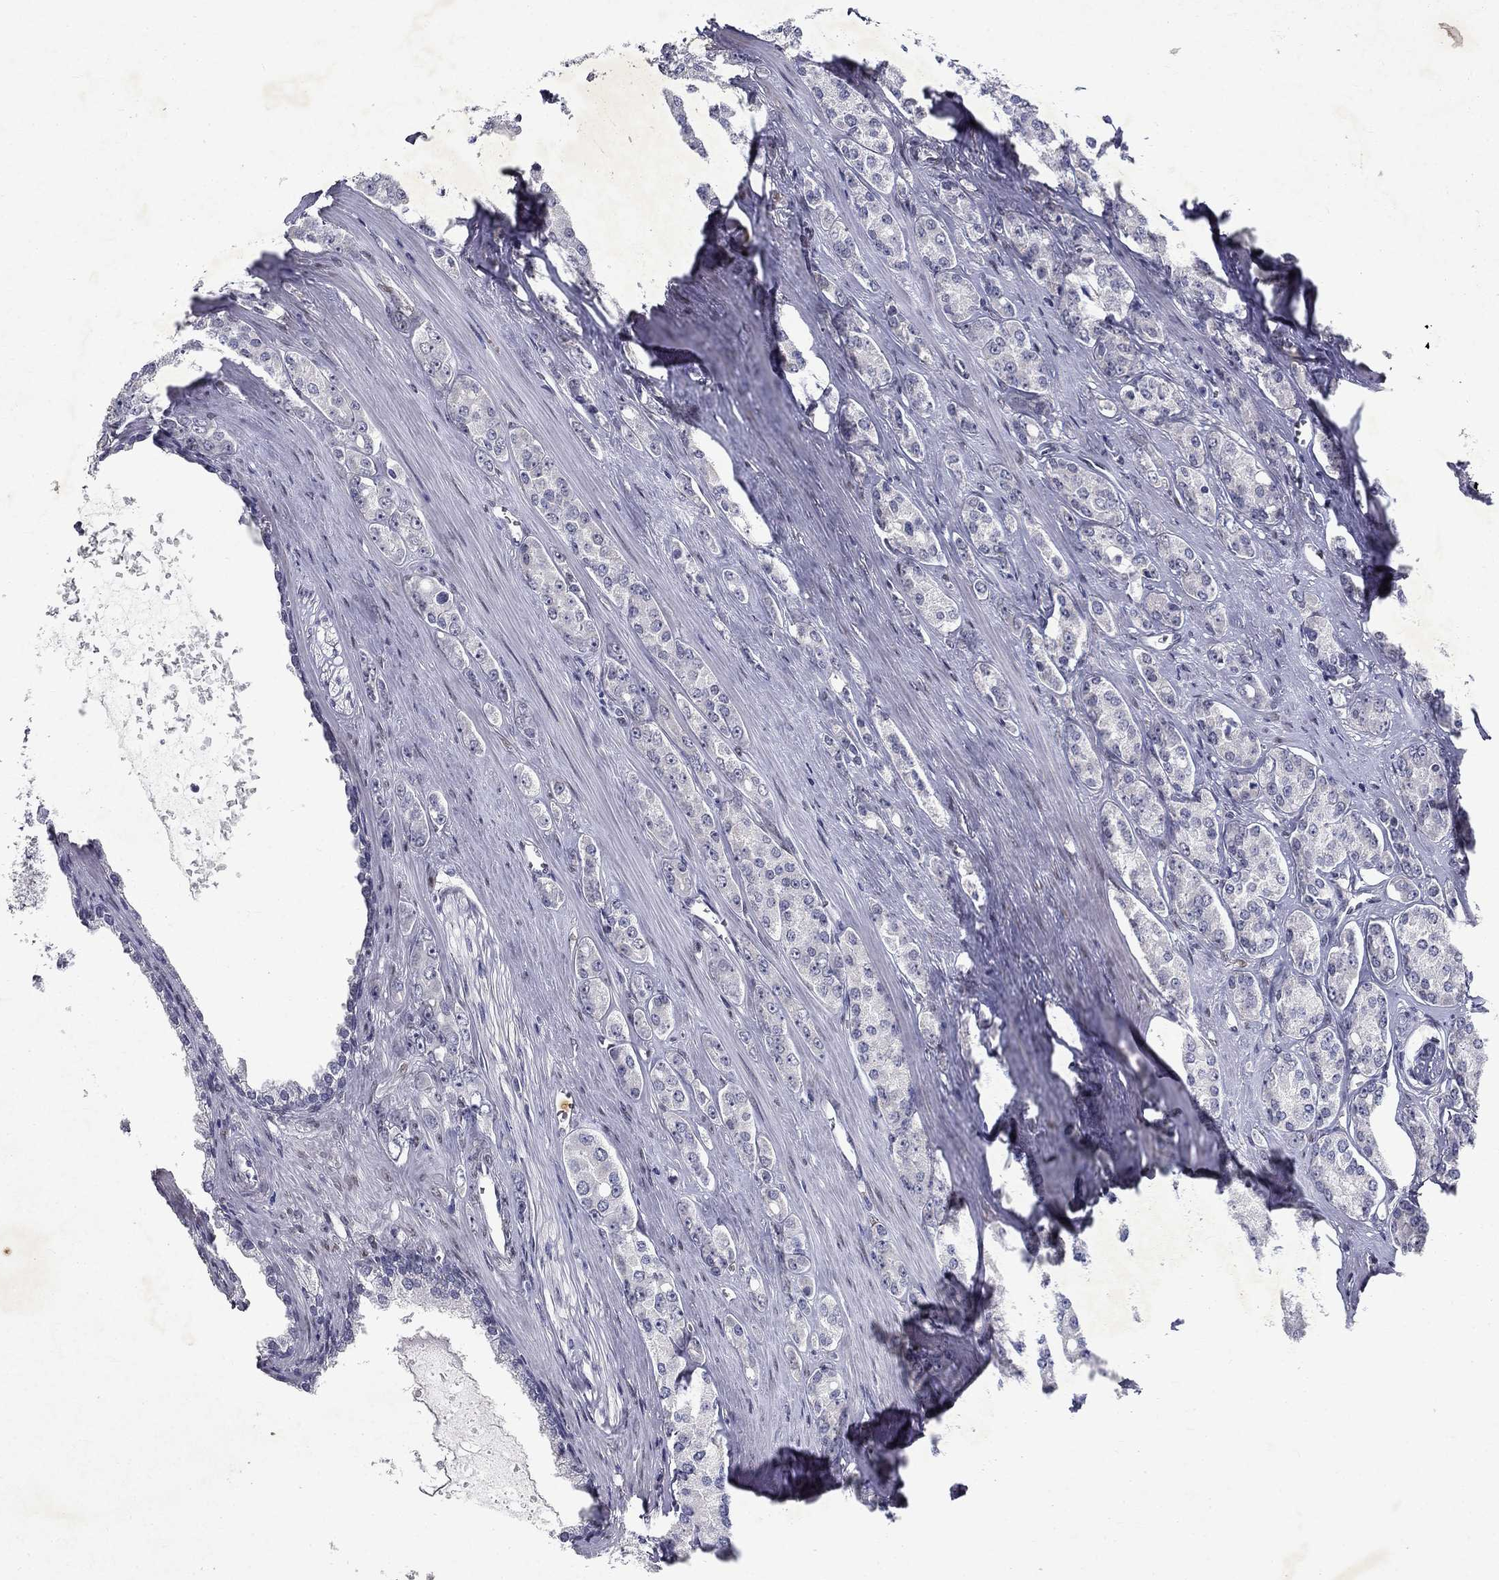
{"staining": {"intensity": "negative", "quantity": "none", "location": "none"}, "tissue": "prostate cancer", "cell_type": "Tumor cells", "image_type": "cancer", "snomed": [{"axis": "morphology", "description": "Adenocarcinoma, NOS"}, {"axis": "topography", "description": "Prostate"}], "caption": "Immunohistochemical staining of prostate cancer (adenocarcinoma) exhibits no significant positivity in tumor cells. (Immunohistochemistry (ihc), brightfield microscopy, high magnification).", "gene": "RBFOX1", "patient": {"sex": "male", "age": 67}}